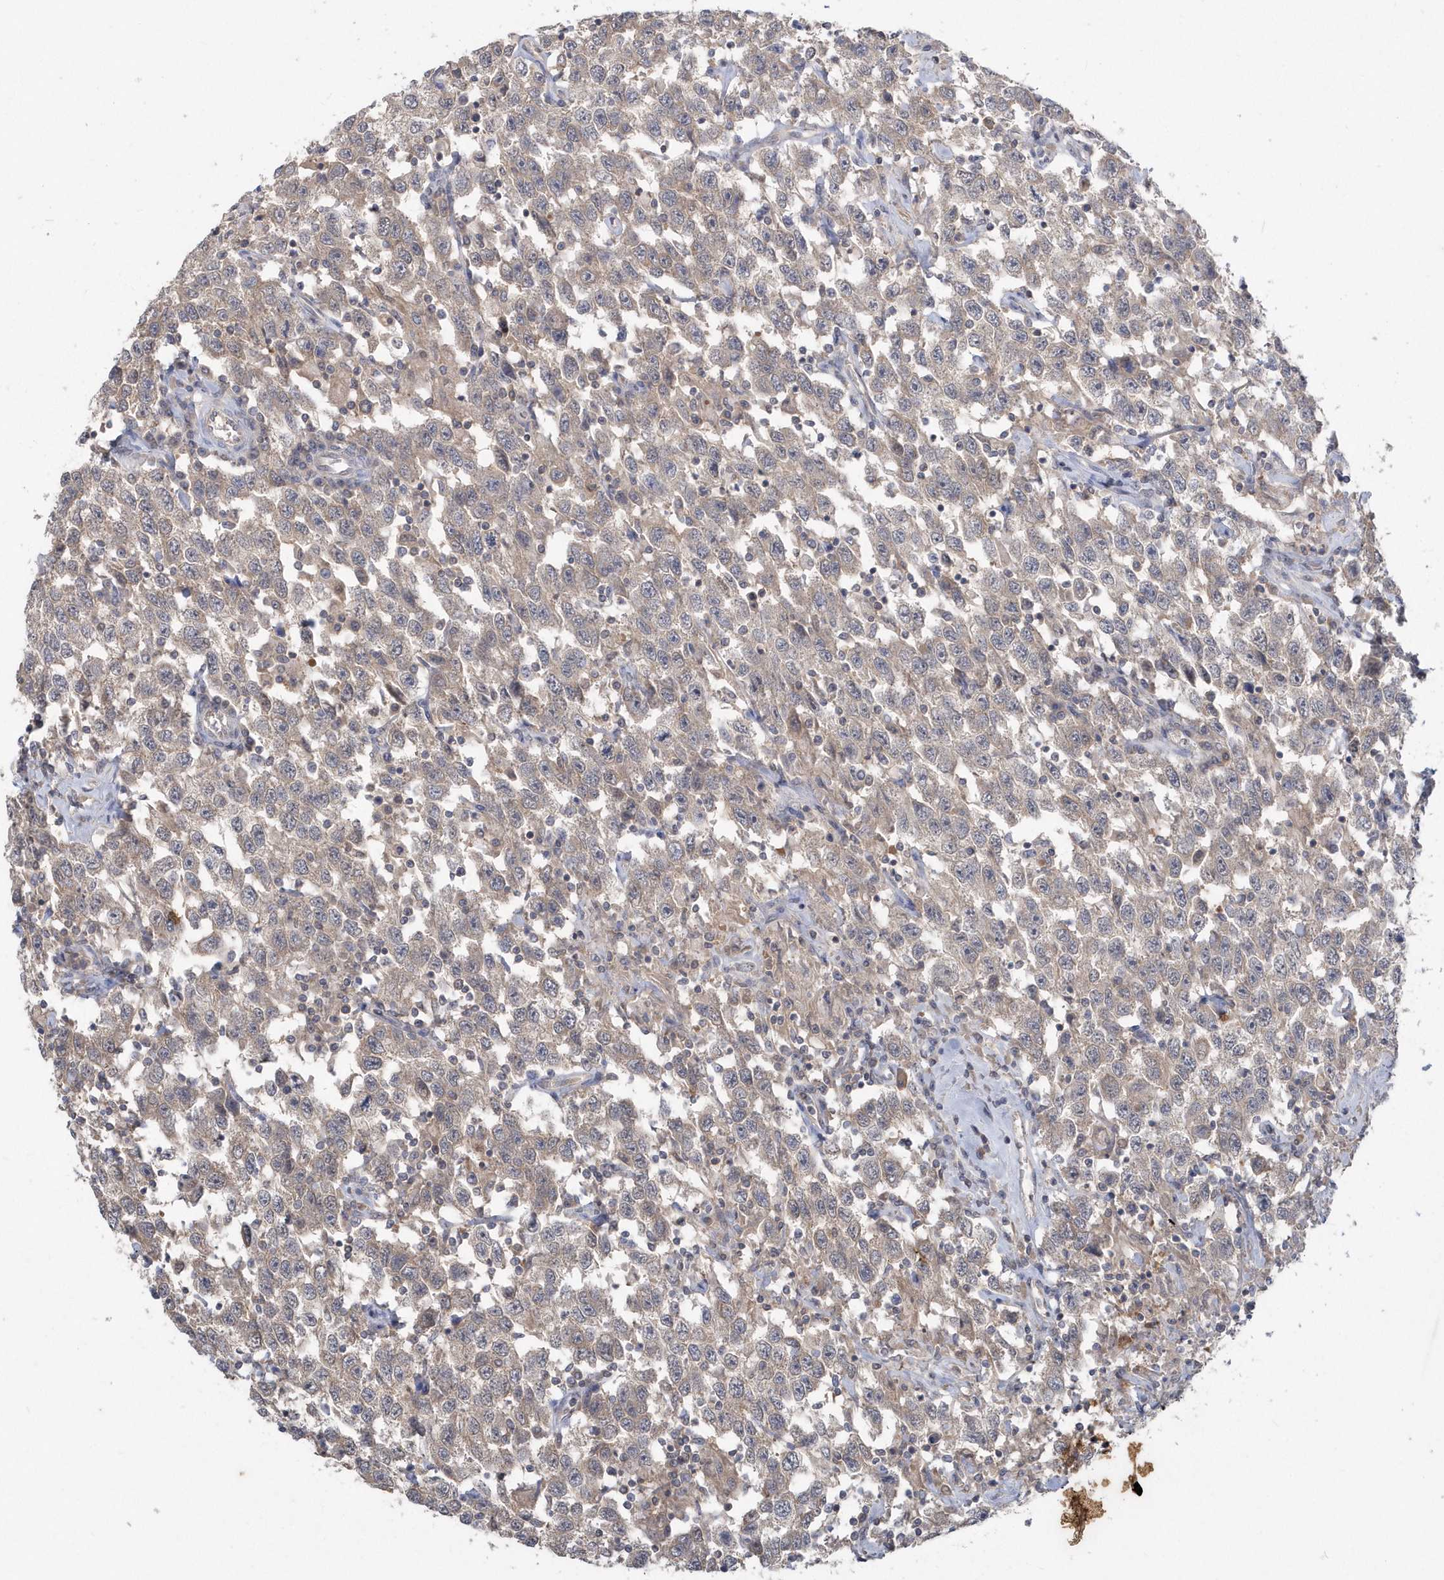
{"staining": {"intensity": "weak", "quantity": ">75%", "location": "cytoplasmic/membranous"}, "tissue": "testis cancer", "cell_type": "Tumor cells", "image_type": "cancer", "snomed": [{"axis": "morphology", "description": "Seminoma, NOS"}, {"axis": "topography", "description": "Testis"}], "caption": "This is a photomicrograph of immunohistochemistry (IHC) staining of testis cancer, which shows weak positivity in the cytoplasmic/membranous of tumor cells.", "gene": "AKR7A2", "patient": {"sex": "male", "age": 41}}